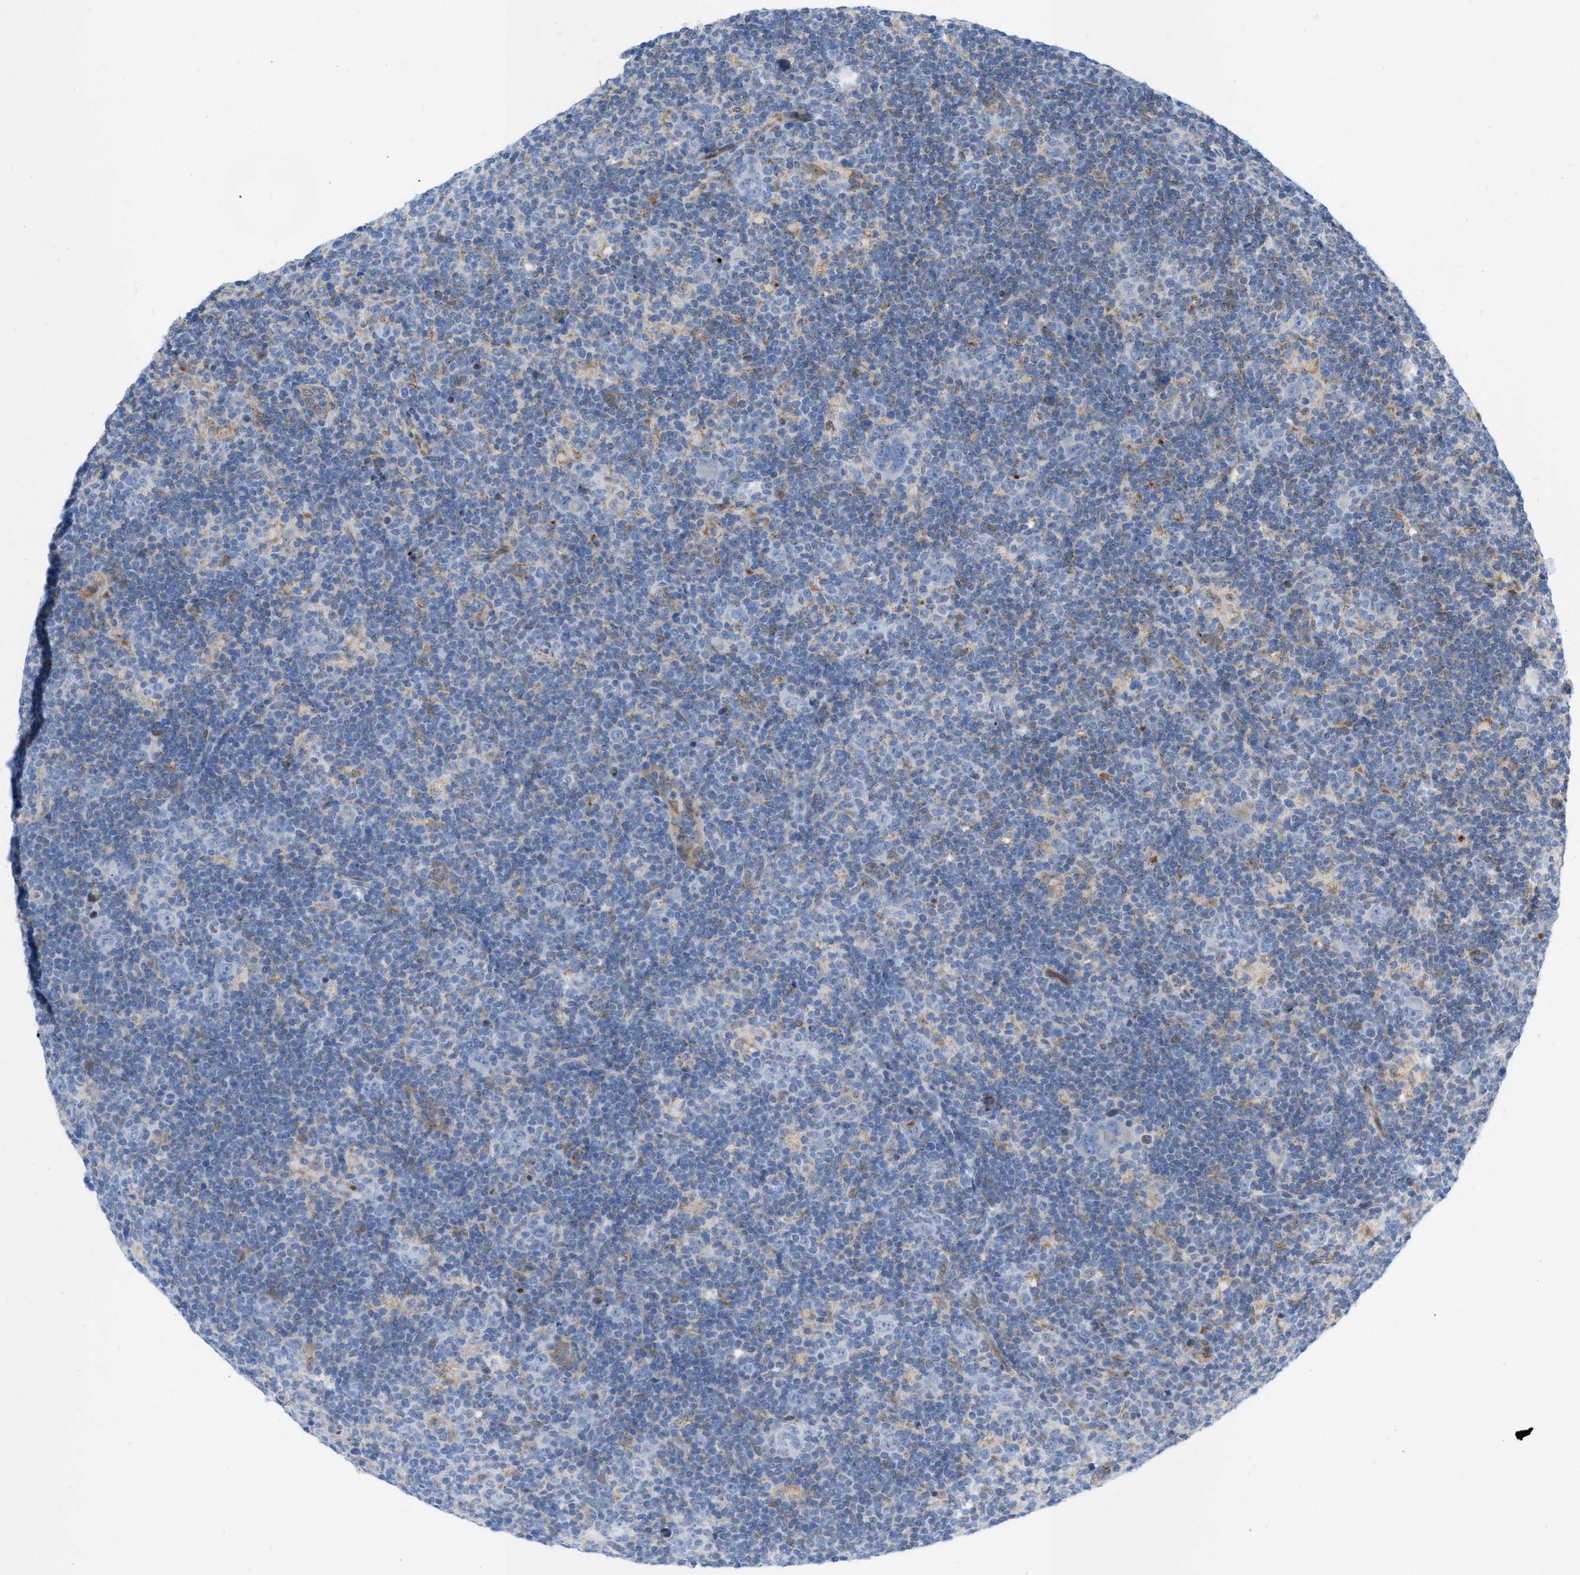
{"staining": {"intensity": "negative", "quantity": "none", "location": "none"}, "tissue": "lymphoma", "cell_type": "Tumor cells", "image_type": "cancer", "snomed": [{"axis": "morphology", "description": "Hodgkin's disease, NOS"}, {"axis": "topography", "description": "Lymph node"}], "caption": "DAB (3,3'-diaminobenzidine) immunohistochemical staining of human lymphoma demonstrates no significant expression in tumor cells.", "gene": "RBBP9", "patient": {"sex": "female", "age": 57}}